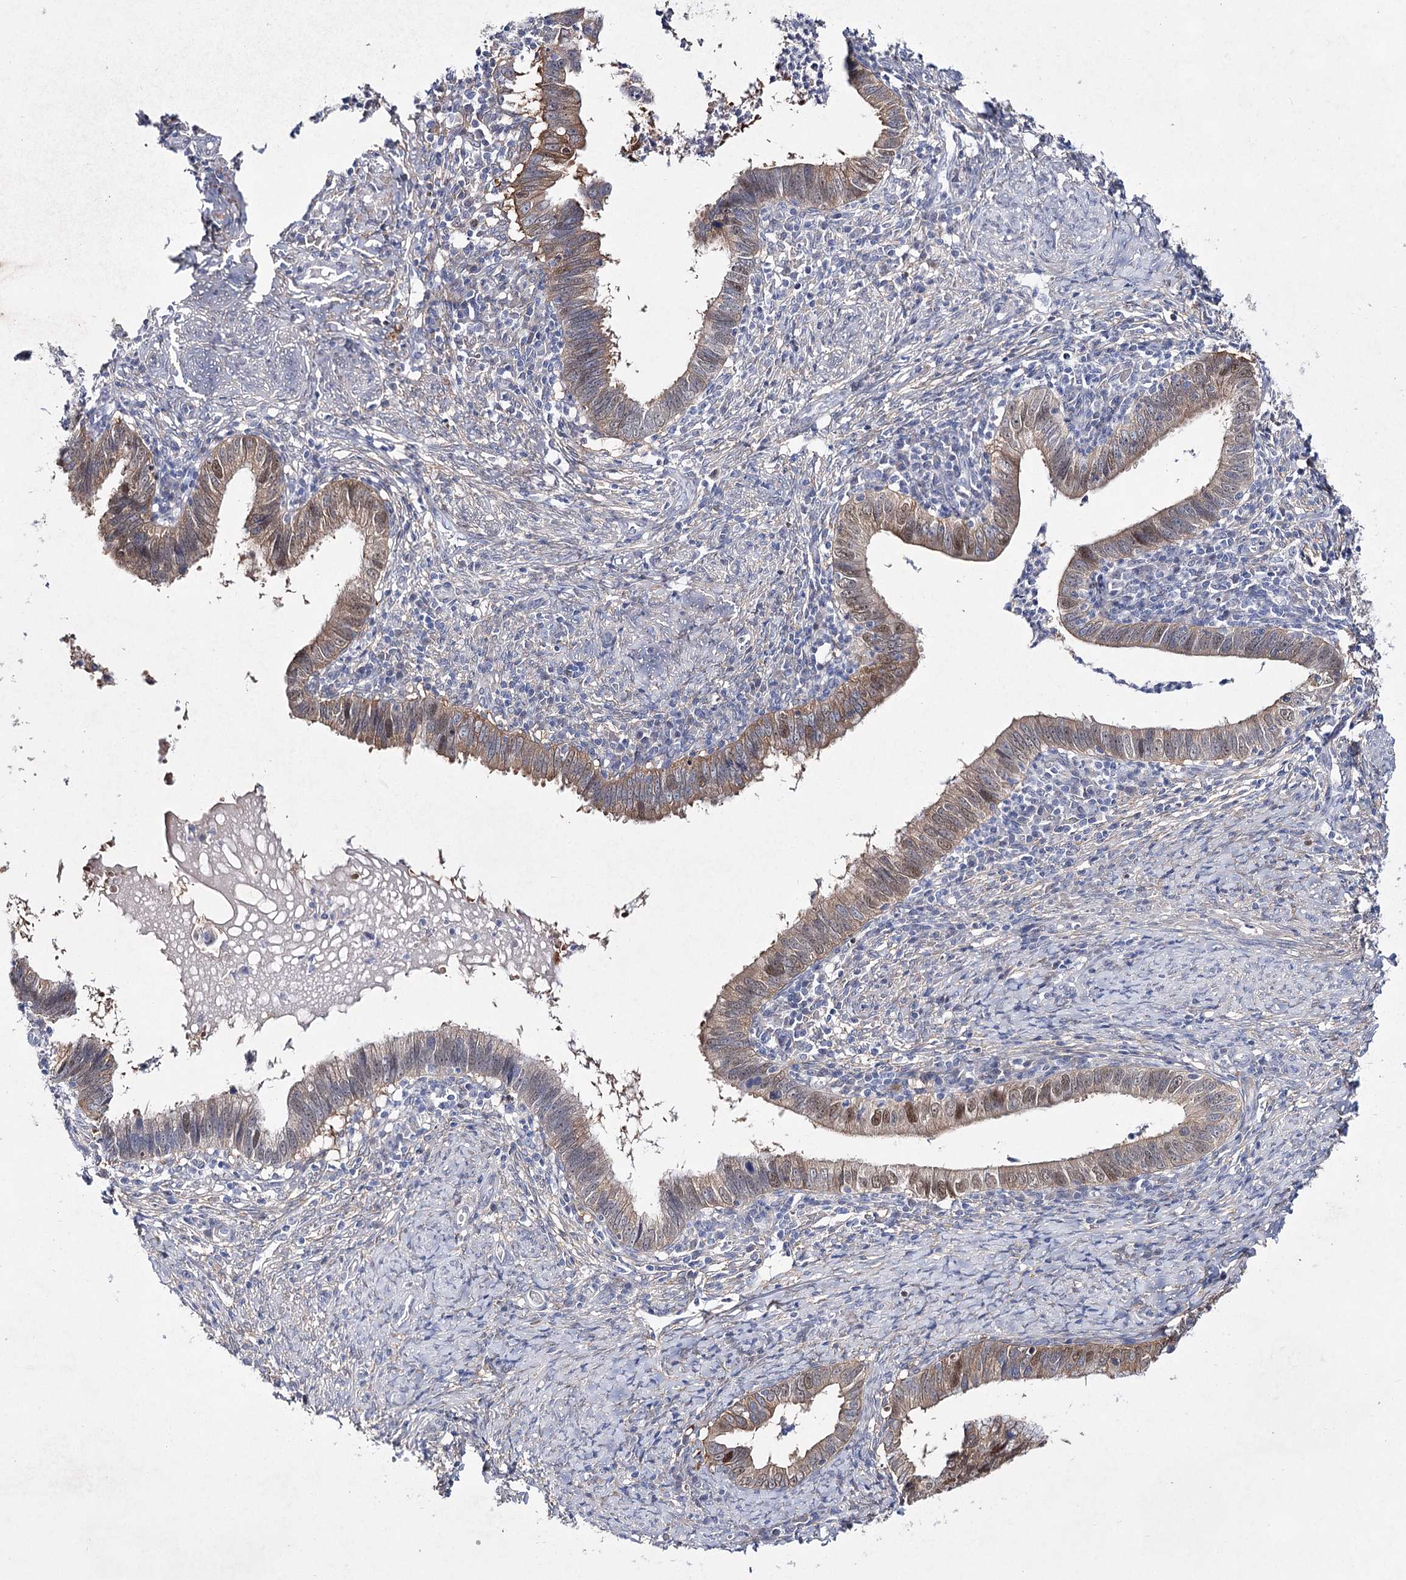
{"staining": {"intensity": "moderate", "quantity": ">75%", "location": "cytoplasmic/membranous,nuclear"}, "tissue": "cervical cancer", "cell_type": "Tumor cells", "image_type": "cancer", "snomed": [{"axis": "morphology", "description": "Adenocarcinoma, NOS"}, {"axis": "topography", "description": "Cervix"}], "caption": "Immunohistochemistry (DAB) staining of adenocarcinoma (cervical) reveals moderate cytoplasmic/membranous and nuclear protein staining in approximately >75% of tumor cells. Using DAB (brown) and hematoxylin (blue) stains, captured at high magnification using brightfield microscopy.", "gene": "UGDH", "patient": {"sex": "female", "age": 36}}